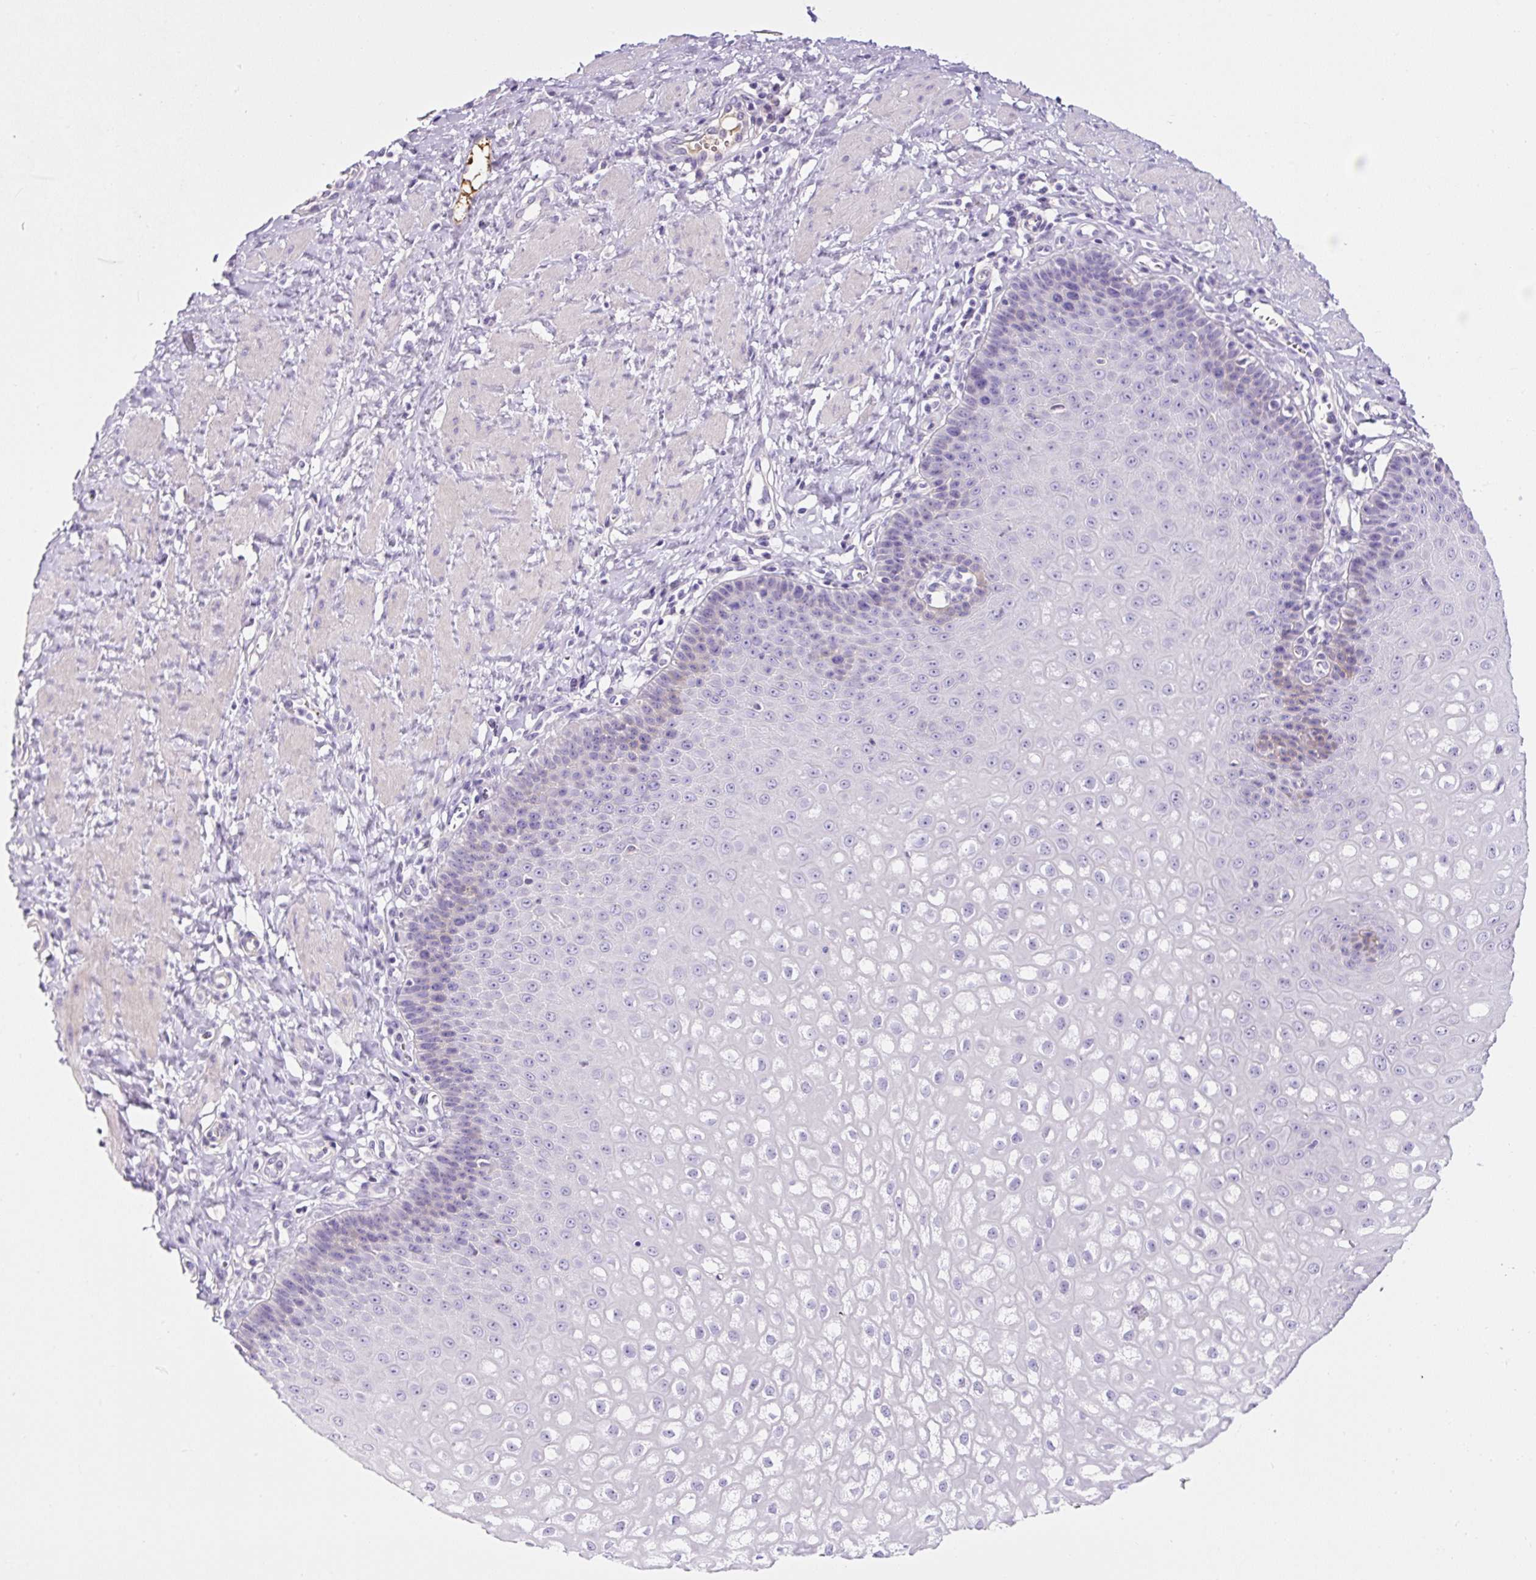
{"staining": {"intensity": "weak", "quantity": "<25%", "location": "cytoplasmic/membranous"}, "tissue": "esophagus", "cell_type": "Squamous epithelial cells", "image_type": "normal", "snomed": [{"axis": "morphology", "description": "Normal tissue, NOS"}, {"axis": "topography", "description": "Esophagus"}], "caption": "Squamous epithelial cells show no significant expression in unremarkable esophagus. (DAB (3,3'-diaminobenzidine) immunohistochemistry (IHC), high magnification).", "gene": "OR14A2", "patient": {"sex": "male", "age": 67}}